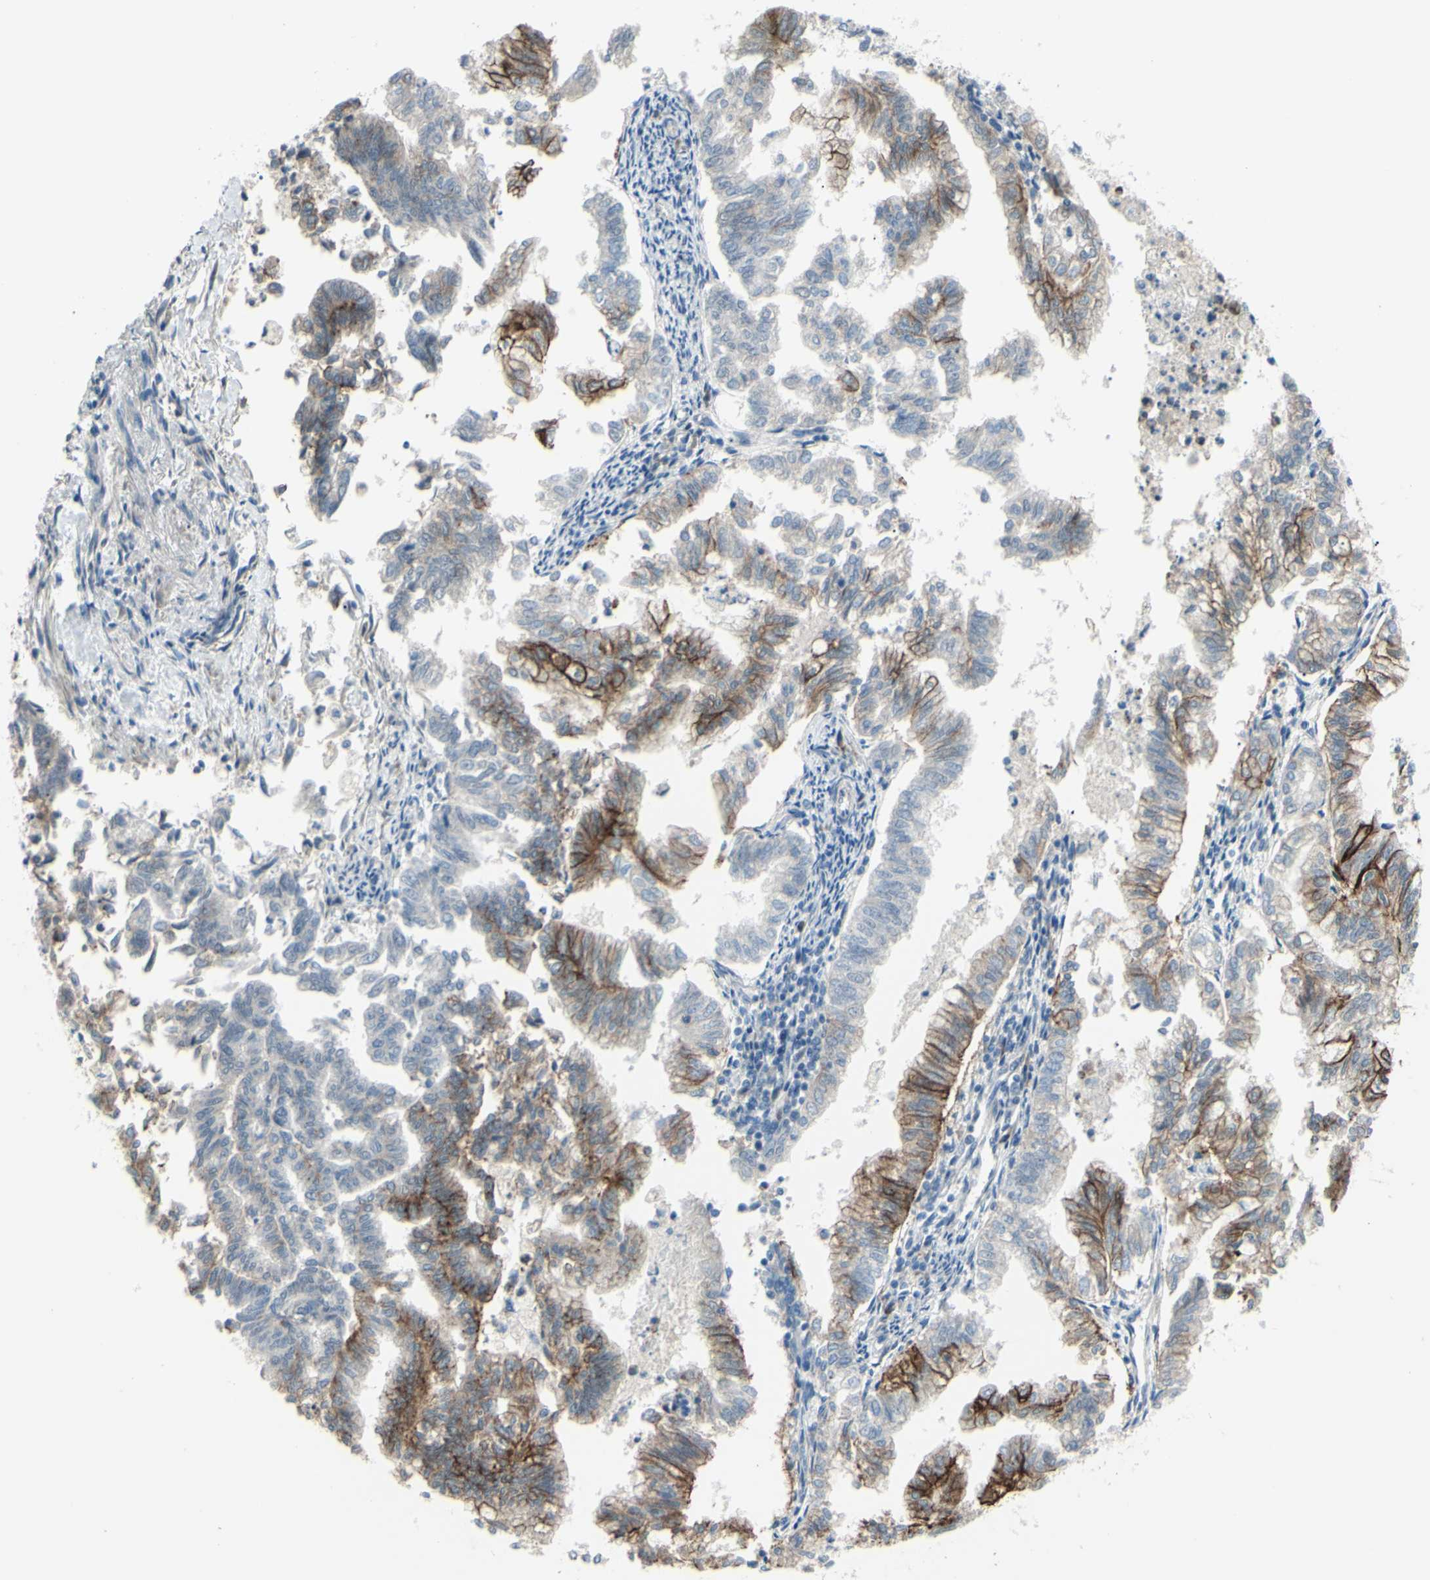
{"staining": {"intensity": "strong", "quantity": "25%-75%", "location": "cytoplasmic/membranous"}, "tissue": "endometrial cancer", "cell_type": "Tumor cells", "image_type": "cancer", "snomed": [{"axis": "morphology", "description": "Necrosis, NOS"}, {"axis": "morphology", "description": "Adenocarcinoma, NOS"}, {"axis": "topography", "description": "Endometrium"}], "caption": "Protein expression analysis of endometrial cancer displays strong cytoplasmic/membranous staining in about 25%-75% of tumor cells.", "gene": "LRRK1", "patient": {"sex": "female", "age": 79}}